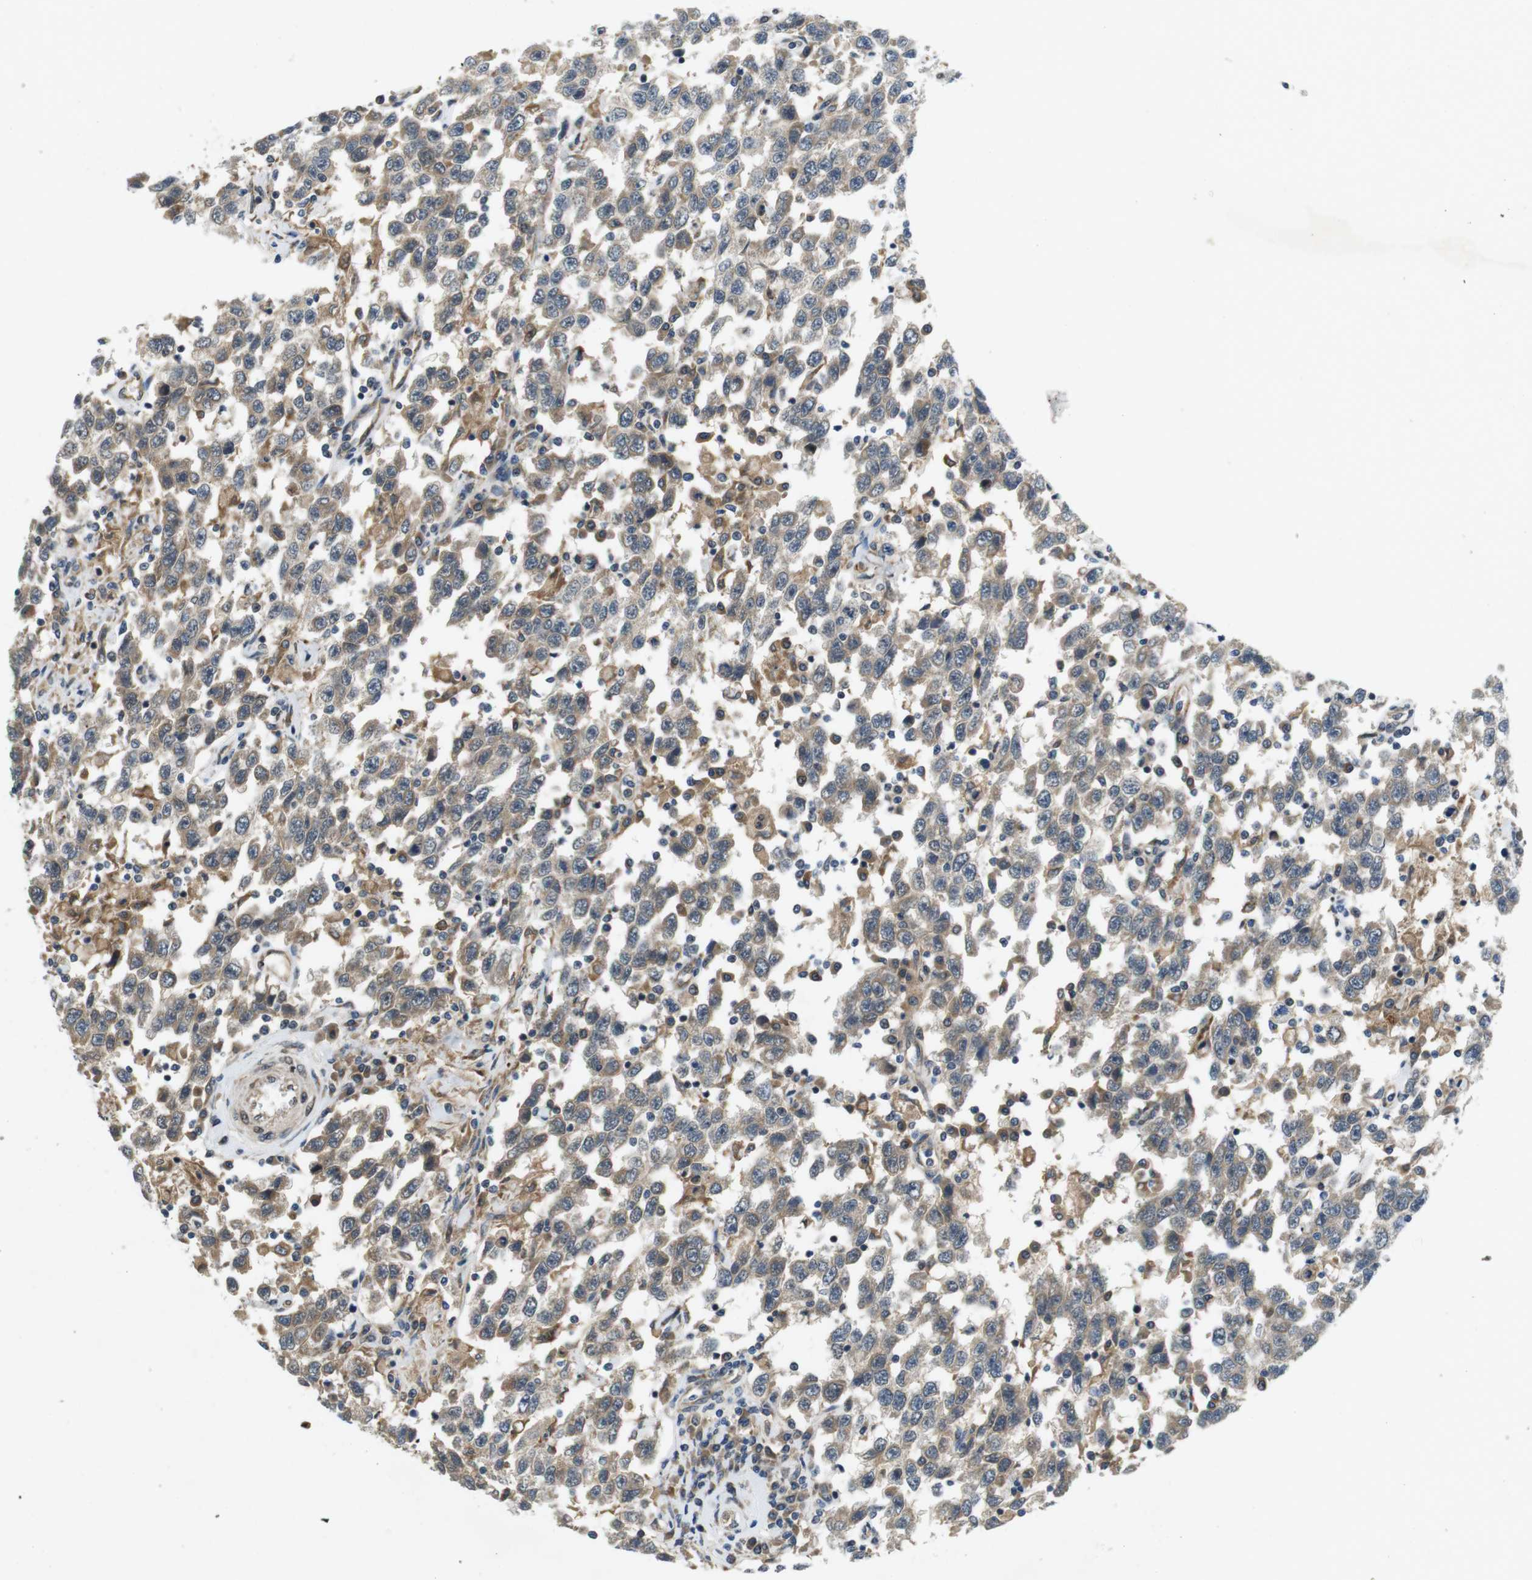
{"staining": {"intensity": "moderate", "quantity": "25%-75%", "location": "cytoplasmic/membranous"}, "tissue": "testis cancer", "cell_type": "Tumor cells", "image_type": "cancer", "snomed": [{"axis": "morphology", "description": "Seminoma, NOS"}, {"axis": "topography", "description": "Testis"}], "caption": "This histopathology image demonstrates immunohistochemistry staining of testis cancer, with medium moderate cytoplasmic/membranous staining in approximately 25%-75% of tumor cells.", "gene": "PALD1", "patient": {"sex": "male", "age": 41}}